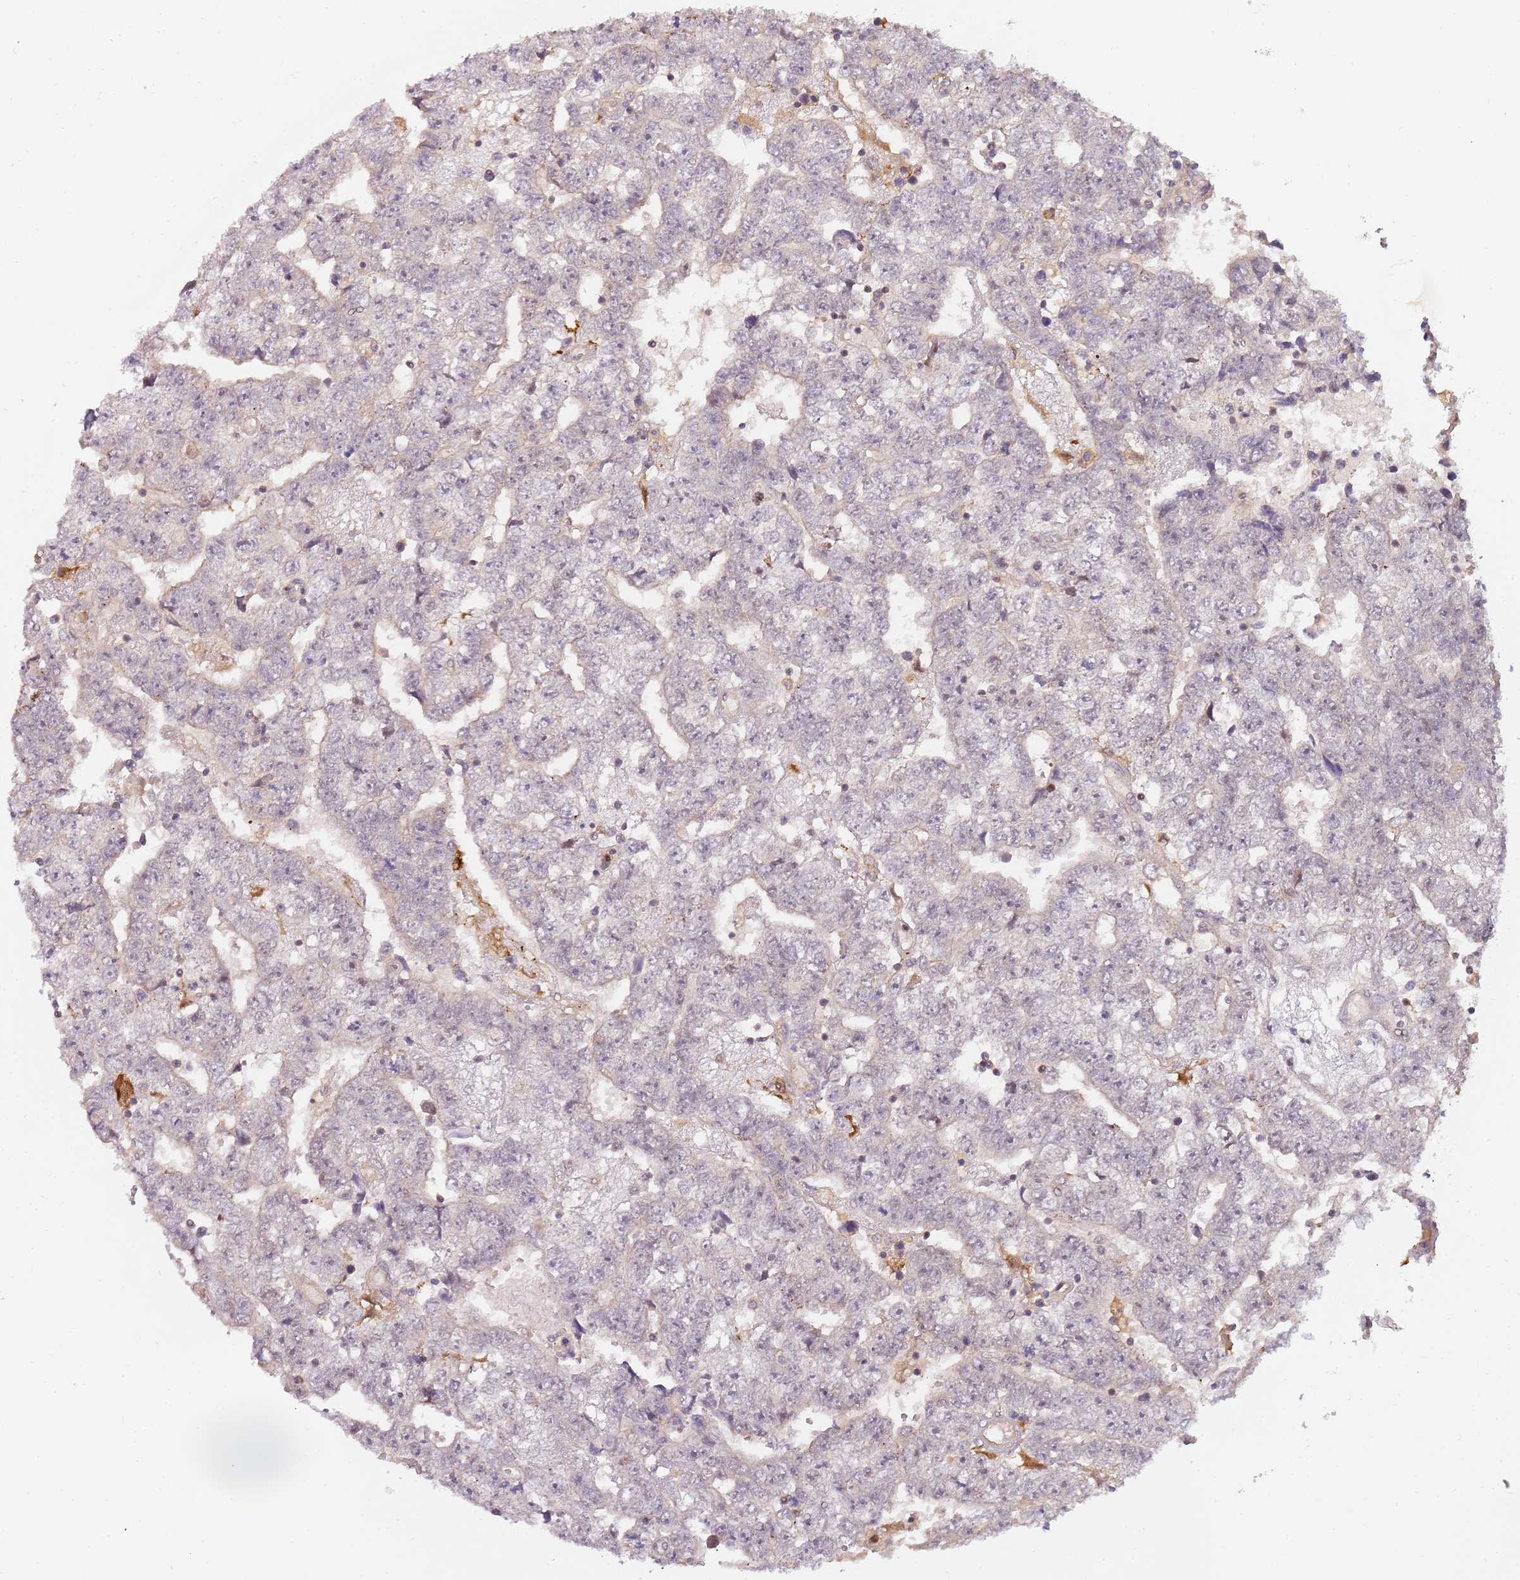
{"staining": {"intensity": "negative", "quantity": "none", "location": "none"}, "tissue": "testis cancer", "cell_type": "Tumor cells", "image_type": "cancer", "snomed": [{"axis": "morphology", "description": "Carcinoma, Embryonal, NOS"}, {"axis": "topography", "description": "Testis"}], "caption": "Tumor cells are negative for brown protein staining in testis cancer.", "gene": "GSTO2", "patient": {"sex": "male", "age": 25}}